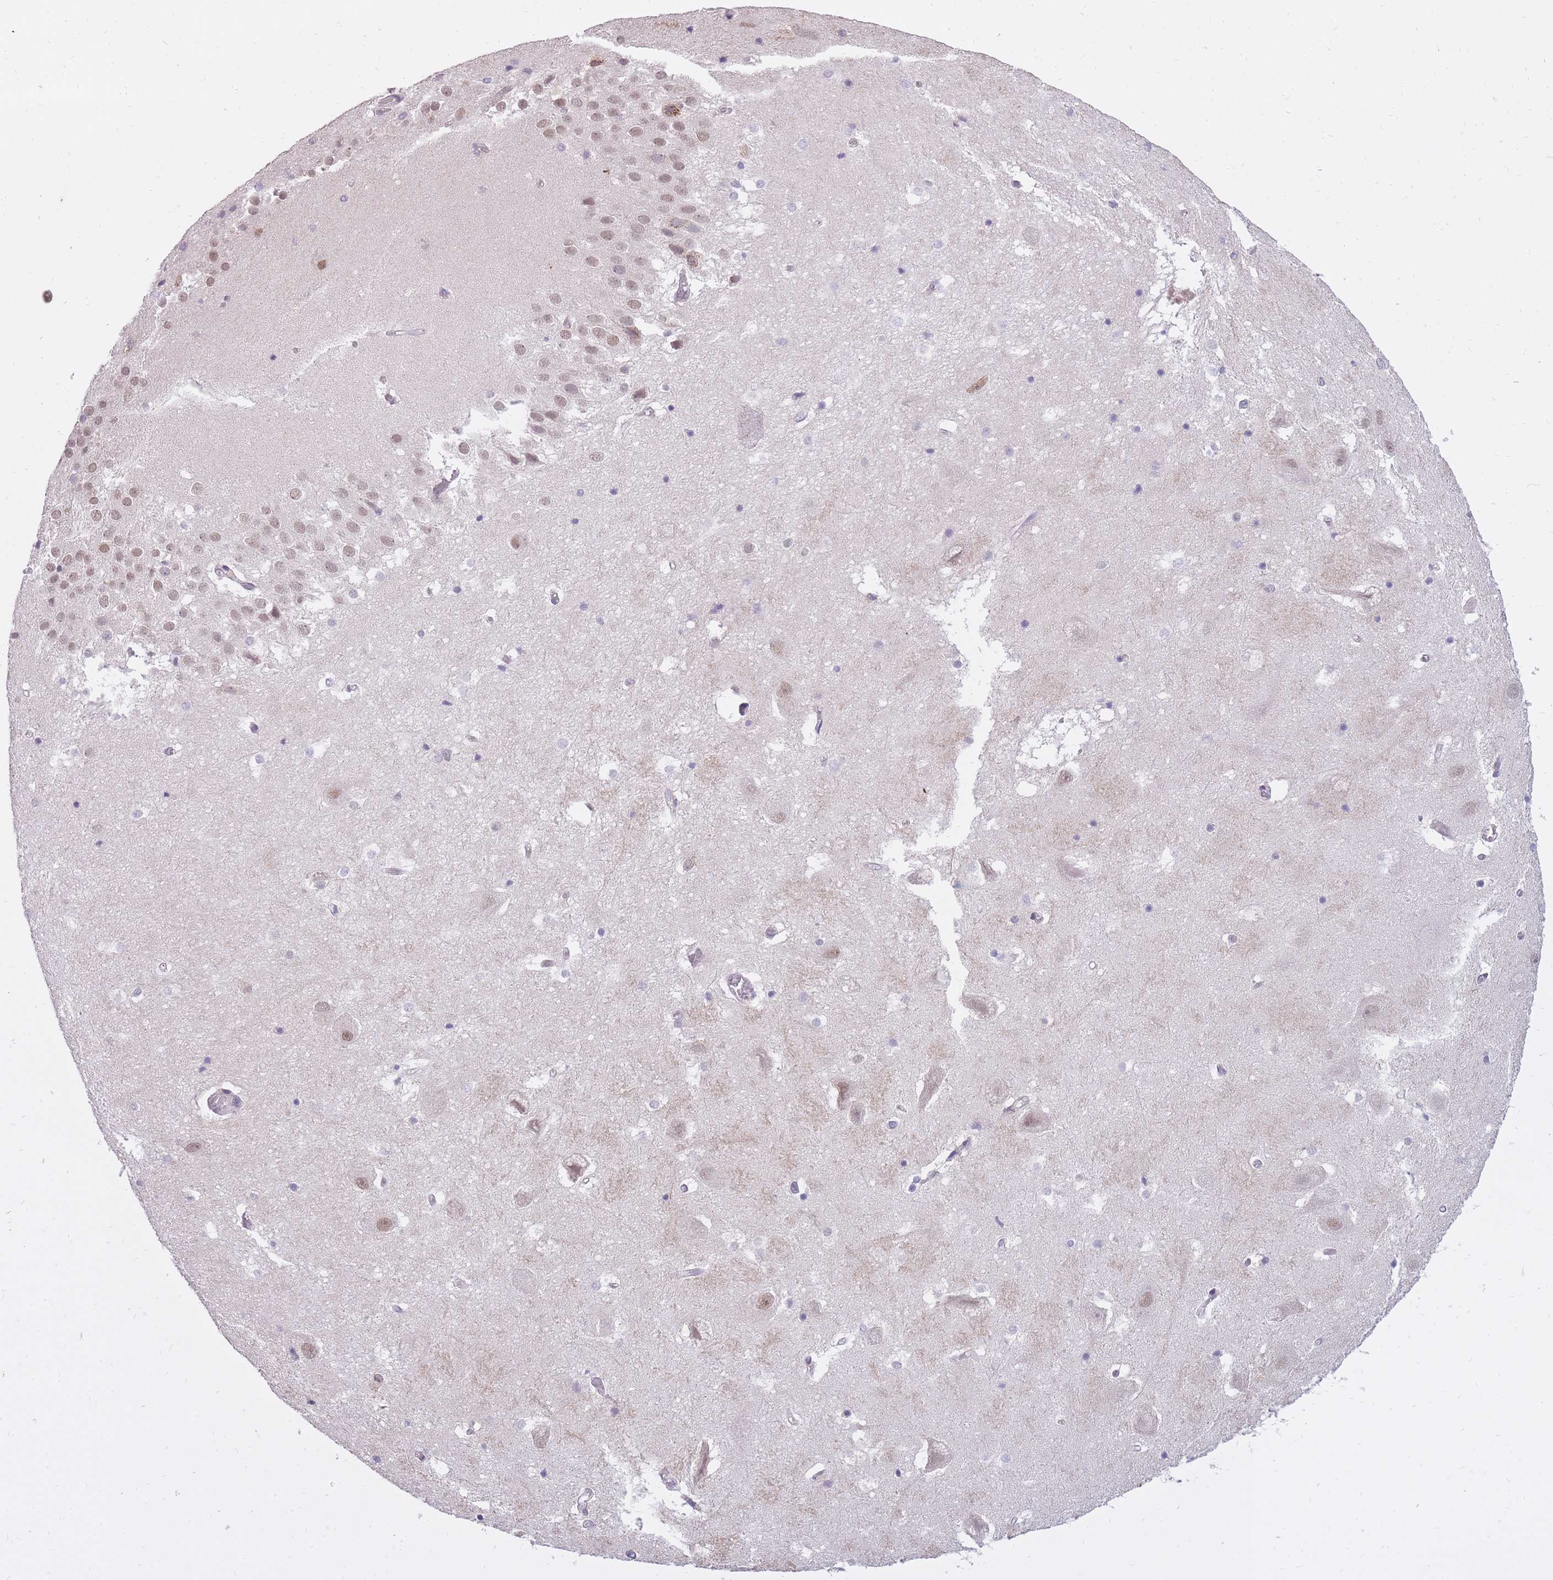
{"staining": {"intensity": "negative", "quantity": "none", "location": "none"}, "tissue": "hippocampus", "cell_type": "Glial cells", "image_type": "normal", "snomed": [{"axis": "morphology", "description": "Normal tissue, NOS"}, {"axis": "topography", "description": "Hippocampus"}], "caption": "This is an IHC histopathology image of normal hippocampus. There is no staining in glial cells.", "gene": "TIGD1", "patient": {"sex": "female", "age": 52}}